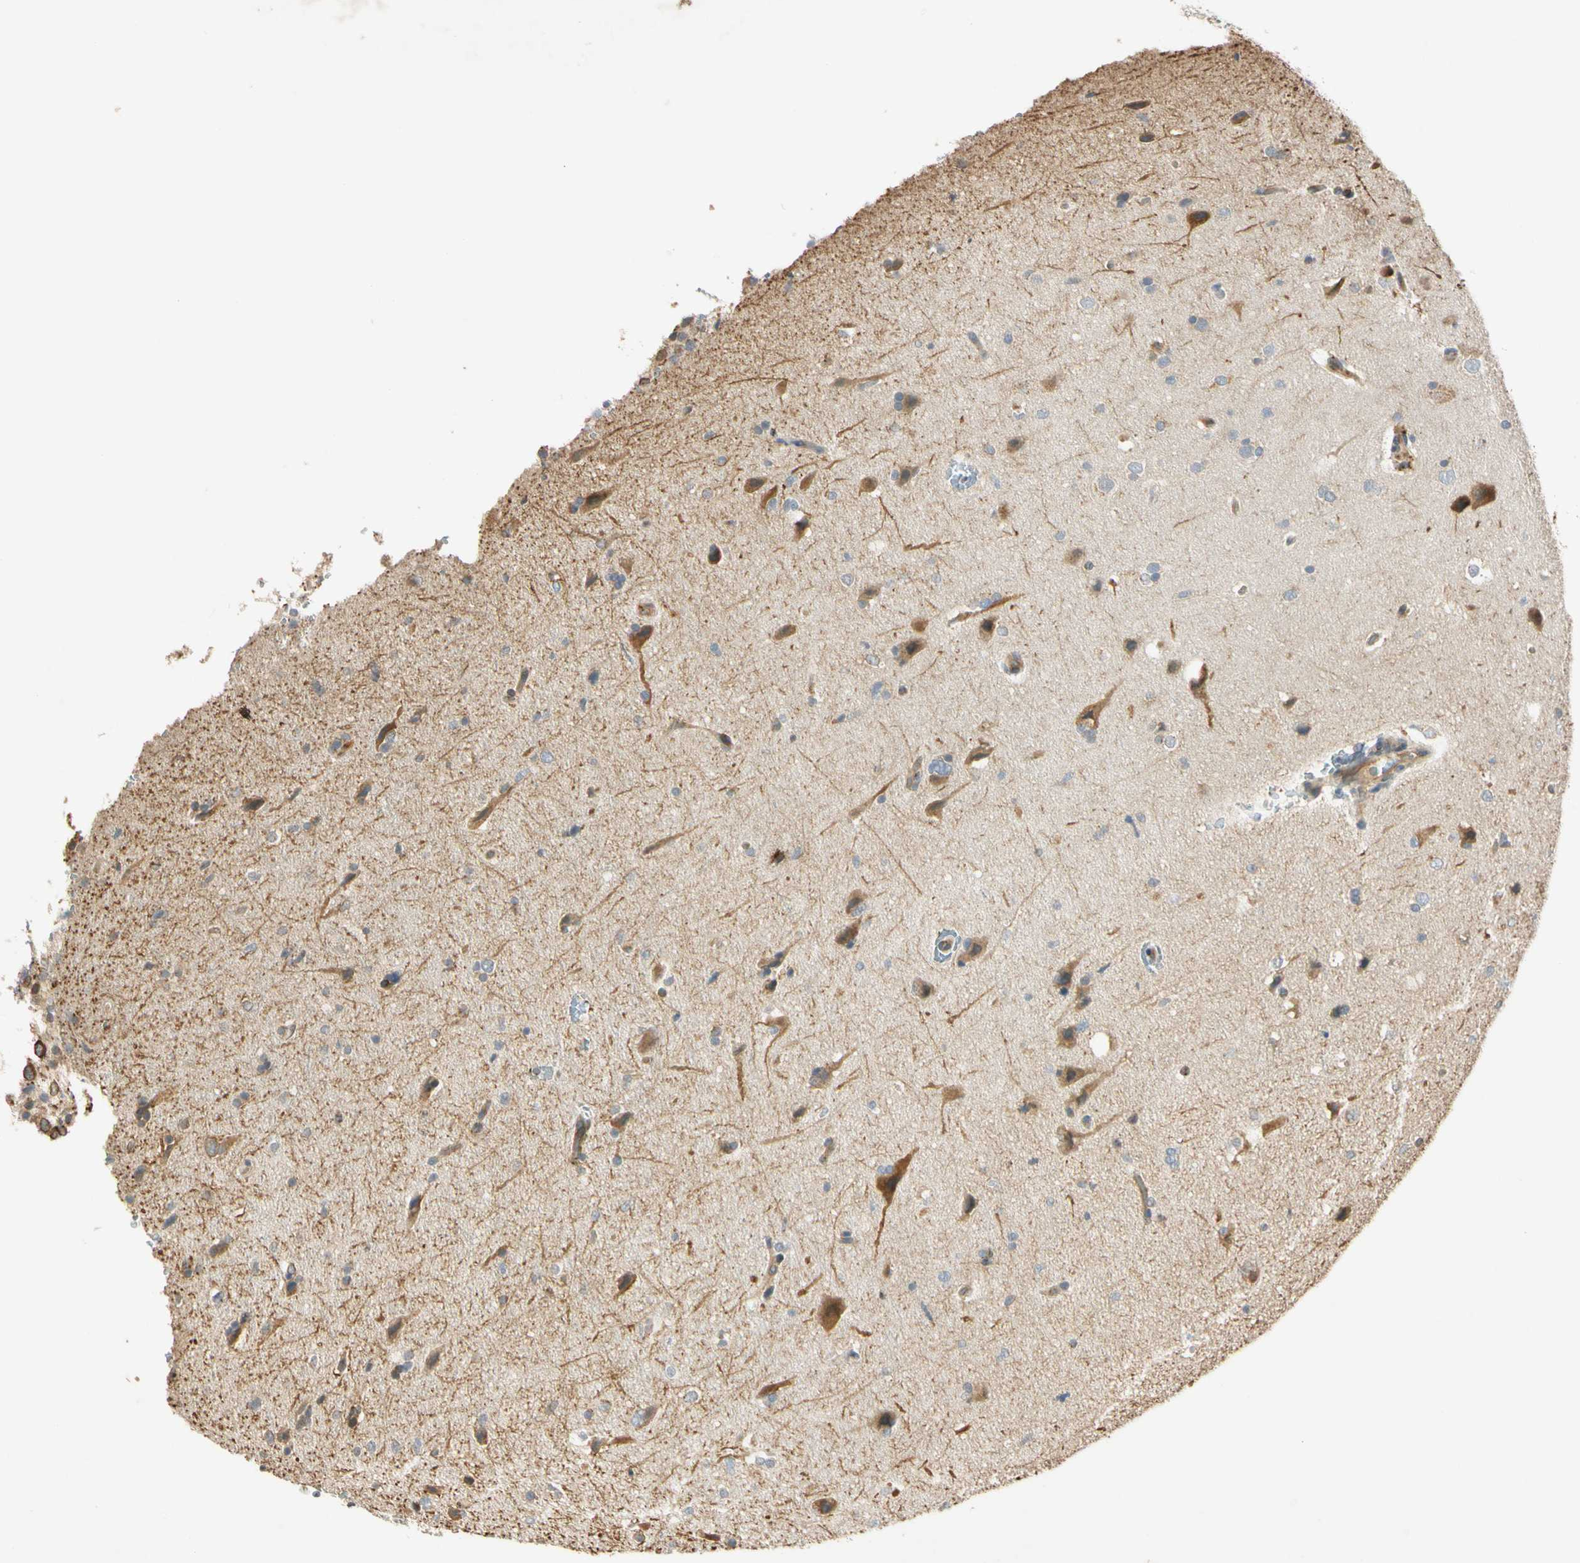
{"staining": {"intensity": "strong", "quantity": "25%-75%", "location": "cytoplasmic/membranous"}, "tissue": "glioma", "cell_type": "Tumor cells", "image_type": "cancer", "snomed": [{"axis": "morphology", "description": "Glioma, malignant, Low grade"}, {"axis": "topography", "description": "Brain"}], "caption": "Human malignant glioma (low-grade) stained for a protein (brown) demonstrates strong cytoplasmic/membranous positive staining in approximately 25%-75% of tumor cells.", "gene": "RPS6KB2", "patient": {"sex": "female", "age": 37}}